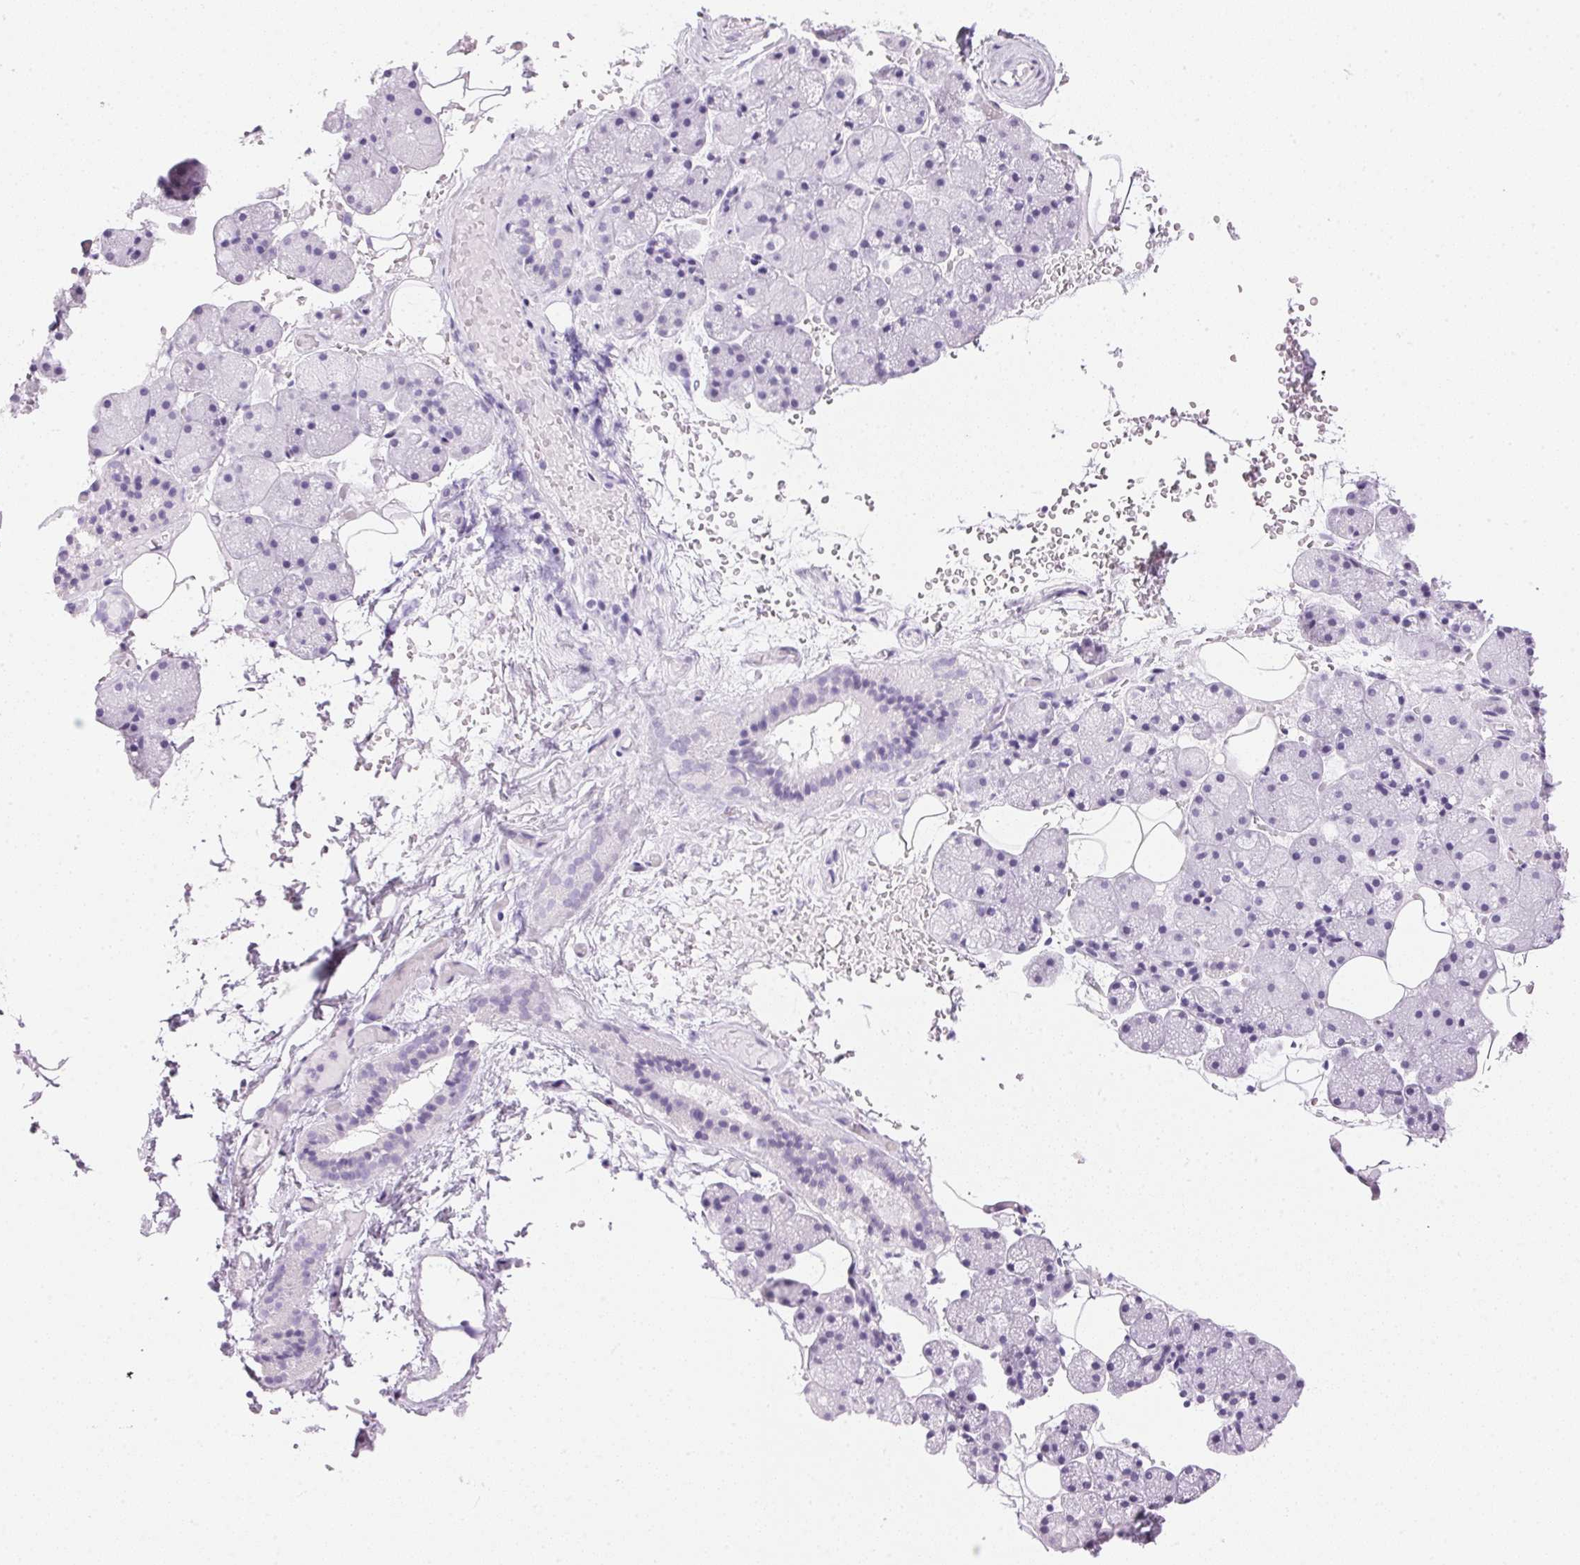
{"staining": {"intensity": "negative", "quantity": "none", "location": "none"}, "tissue": "salivary gland", "cell_type": "Glandular cells", "image_type": "normal", "snomed": [{"axis": "morphology", "description": "Normal tissue, NOS"}, {"axis": "topography", "description": "Salivary gland"}, {"axis": "topography", "description": "Peripheral nerve tissue"}], "caption": "Protein analysis of normal salivary gland displays no significant expression in glandular cells. (DAB immunohistochemistry, high magnification).", "gene": "IGFBP1", "patient": {"sex": "male", "age": 38}}